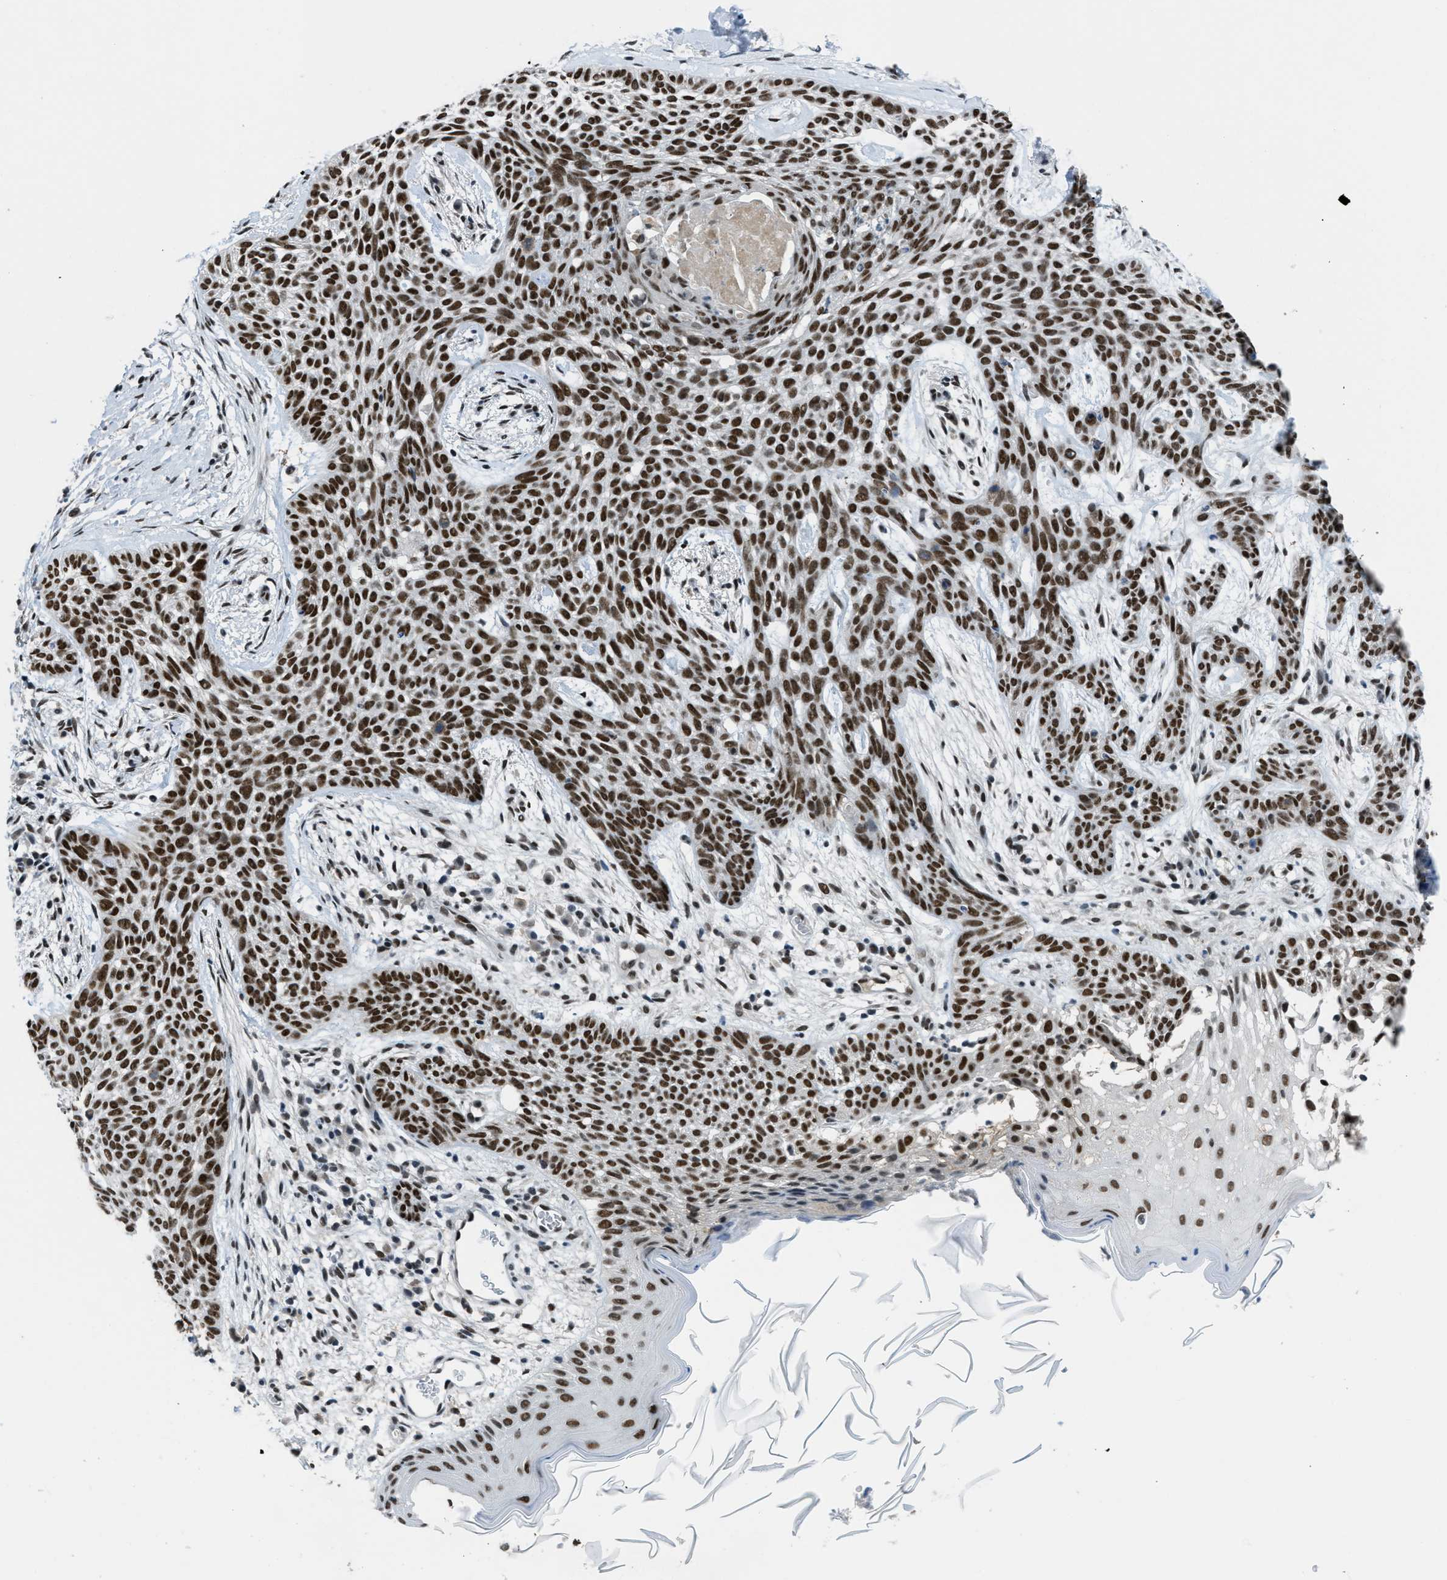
{"staining": {"intensity": "strong", "quantity": ">75%", "location": "nuclear"}, "tissue": "skin cancer", "cell_type": "Tumor cells", "image_type": "cancer", "snomed": [{"axis": "morphology", "description": "Basal cell carcinoma"}, {"axis": "topography", "description": "Skin"}], "caption": "Protein analysis of basal cell carcinoma (skin) tissue shows strong nuclear expression in approximately >75% of tumor cells.", "gene": "GATAD2B", "patient": {"sex": "female", "age": 59}}